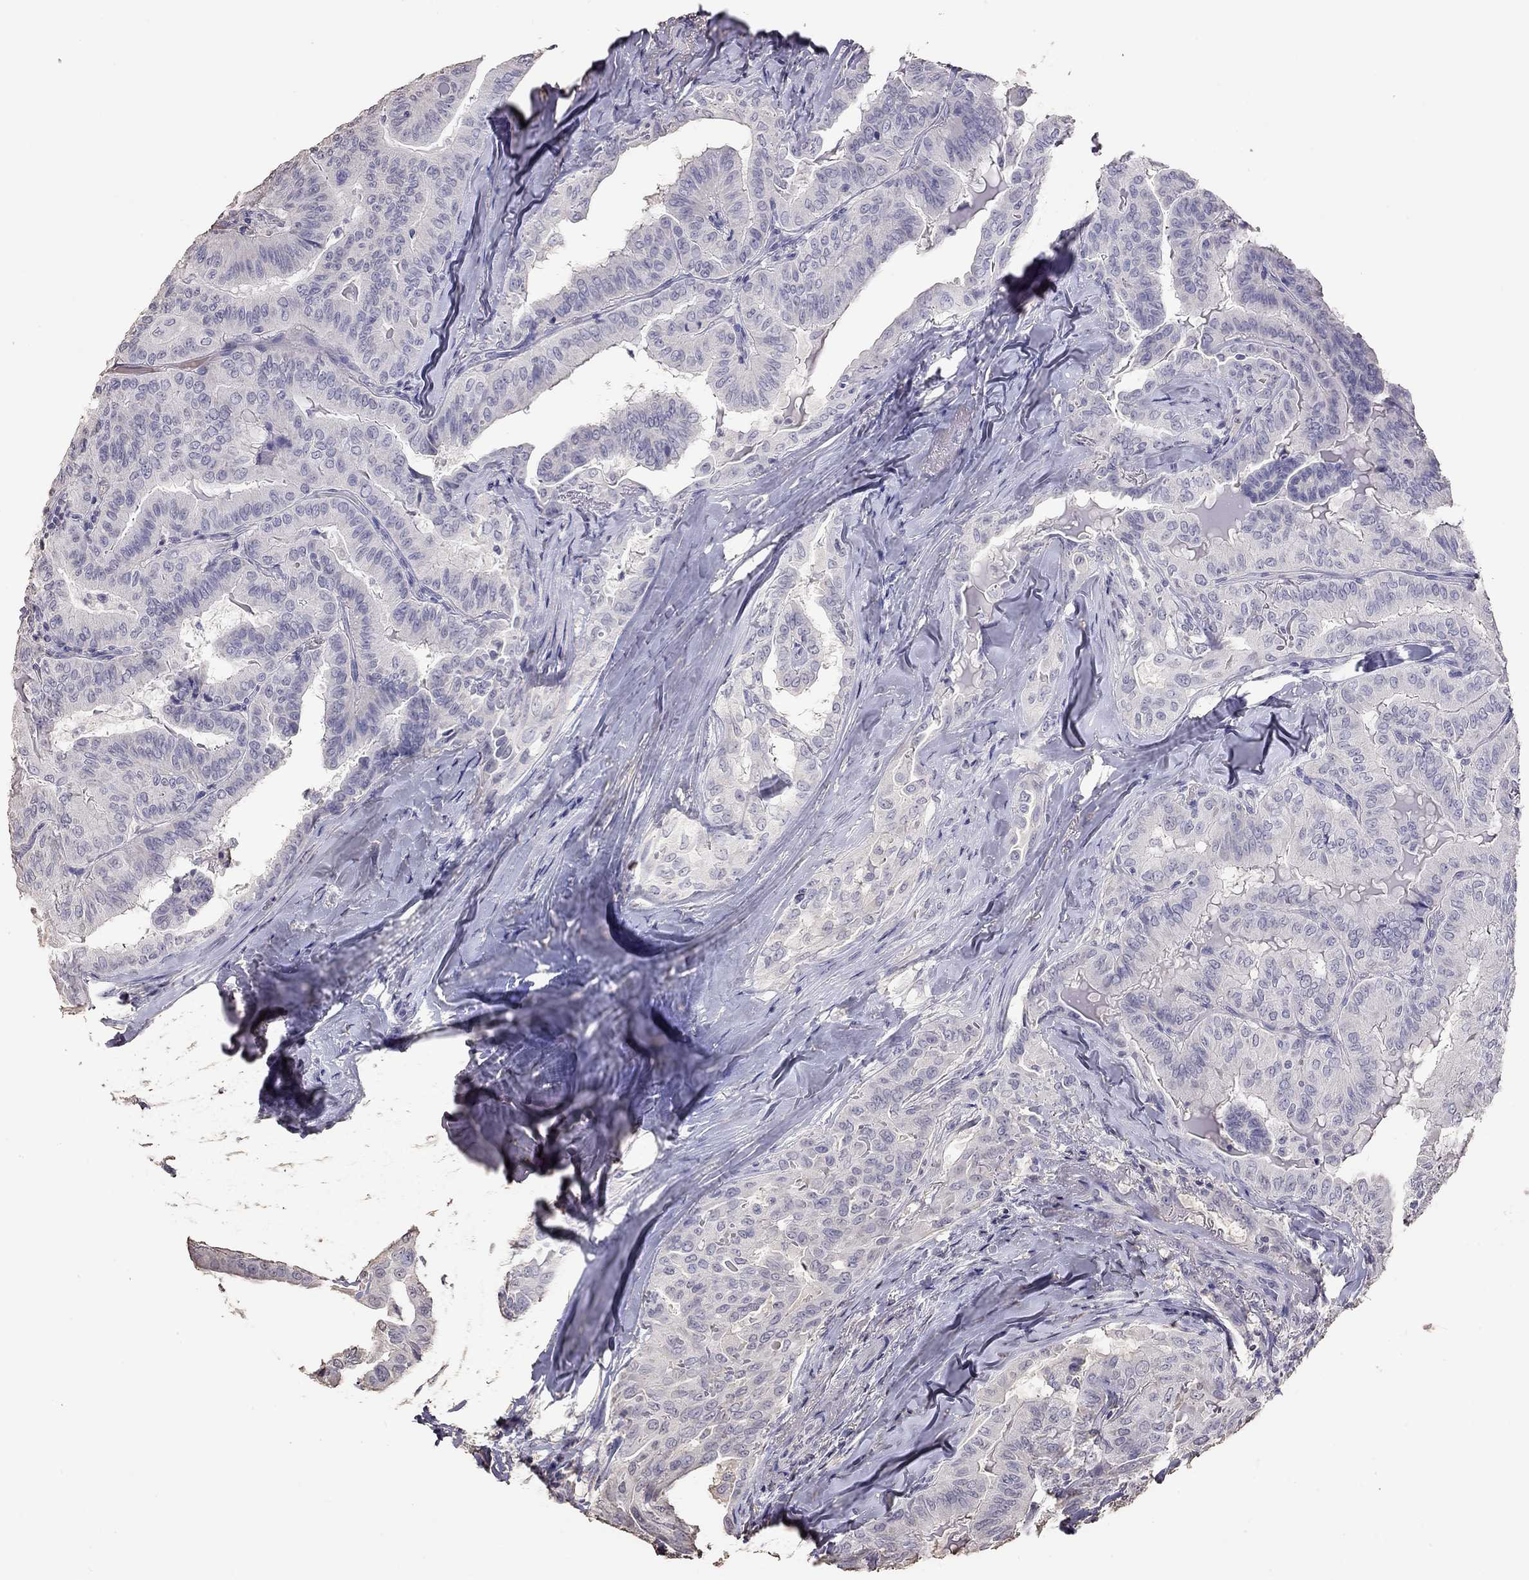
{"staining": {"intensity": "negative", "quantity": "none", "location": "none"}, "tissue": "thyroid cancer", "cell_type": "Tumor cells", "image_type": "cancer", "snomed": [{"axis": "morphology", "description": "Papillary adenocarcinoma, NOS"}, {"axis": "topography", "description": "Thyroid gland"}], "caption": "Immunohistochemistry of papillary adenocarcinoma (thyroid) shows no expression in tumor cells.", "gene": "SUN3", "patient": {"sex": "female", "age": 68}}